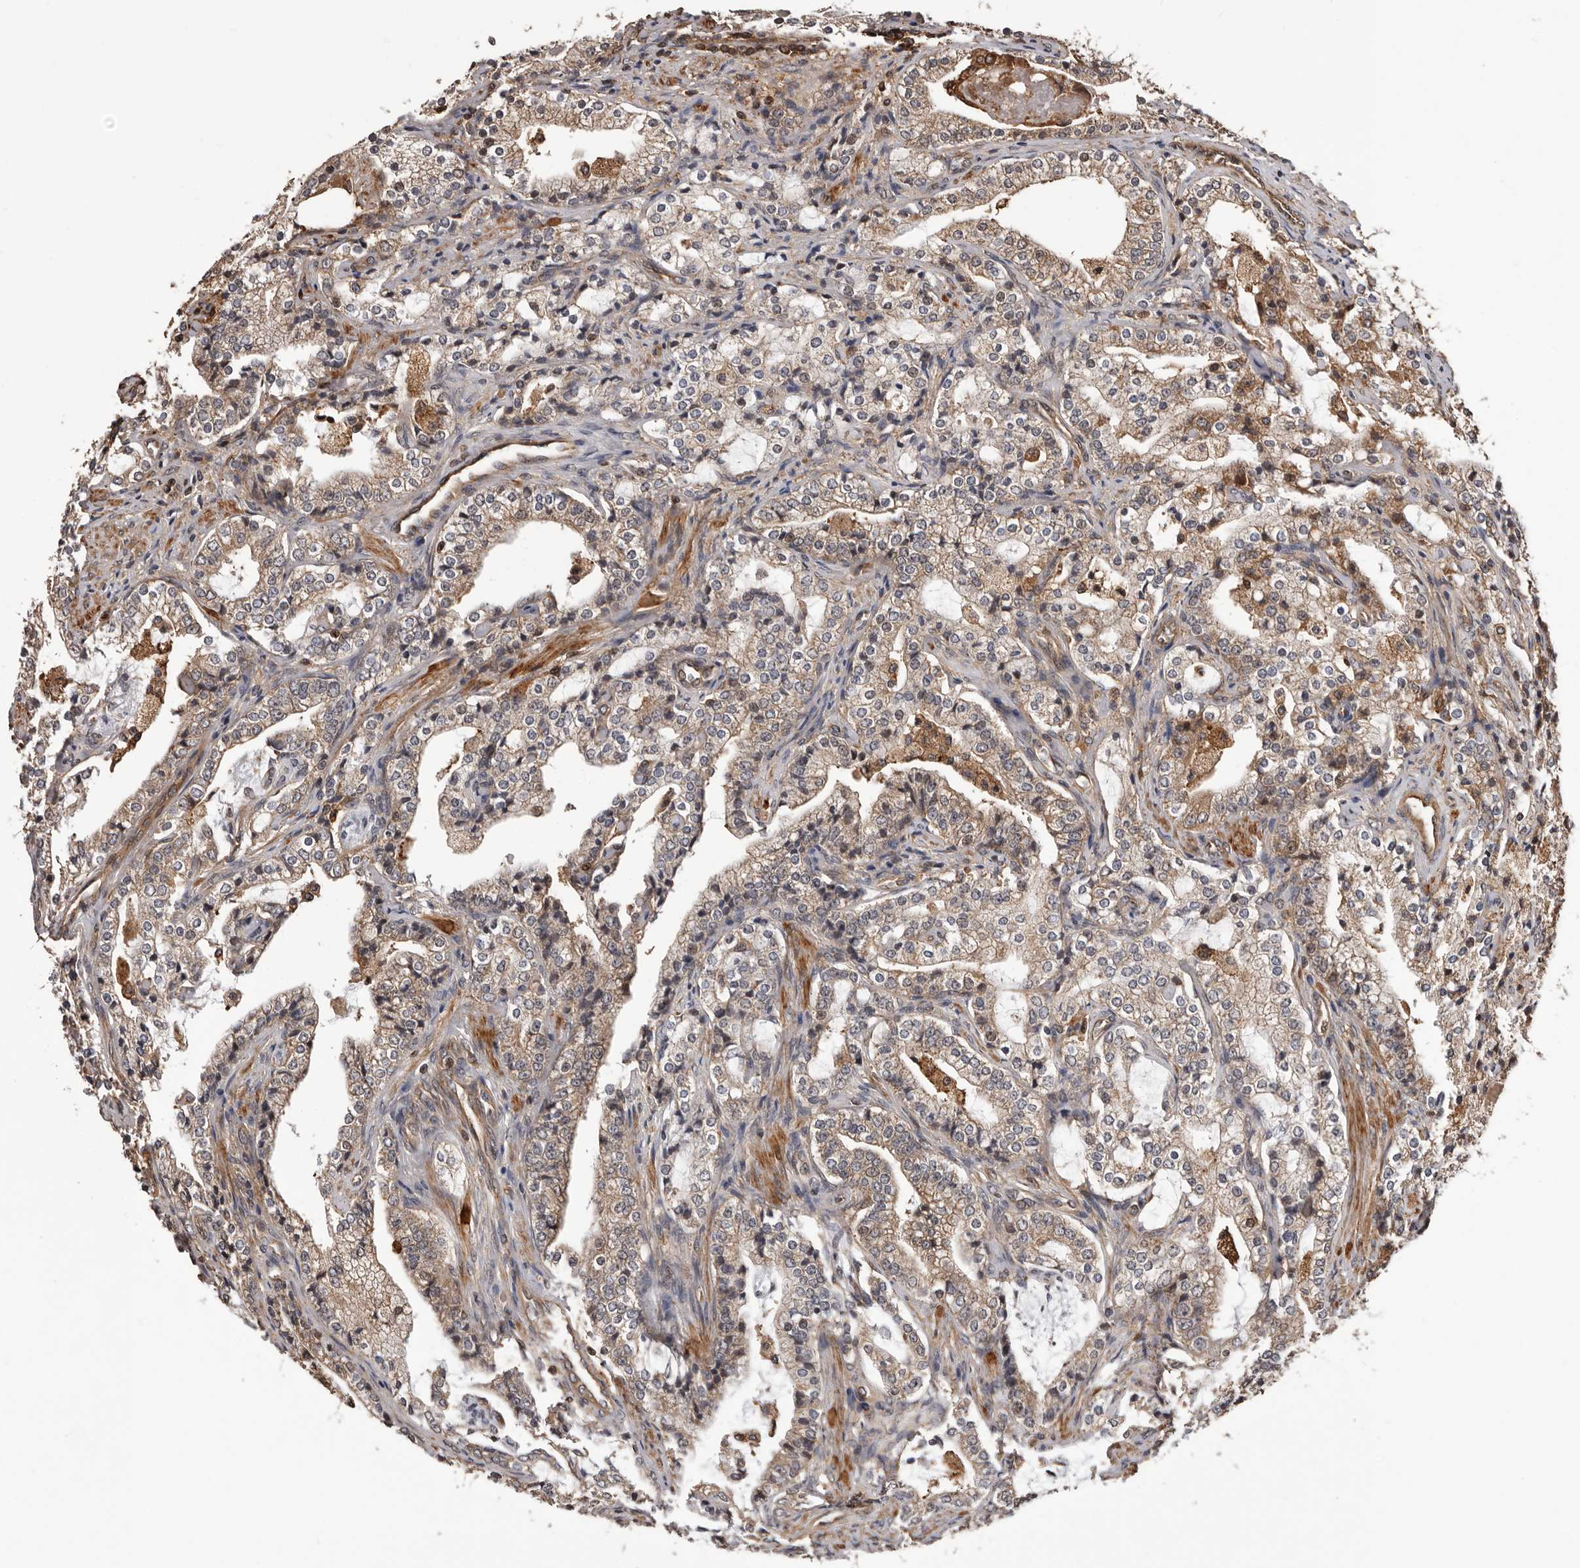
{"staining": {"intensity": "weak", "quantity": ">75%", "location": "cytoplasmic/membranous"}, "tissue": "prostate cancer", "cell_type": "Tumor cells", "image_type": "cancer", "snomed": [{"axis": "morphology", "description": "Adenocarcinoma, High grade"}, {"axis": "topography", "description": "Prostate"}], "caption": "A low amount of weak cytoplasmic/membranous staining is present in about >75% of tumor cells in prostate cancer tissue.", "gene": "ADAMTS2", "patient": {"sex": "male", "age": 63}}